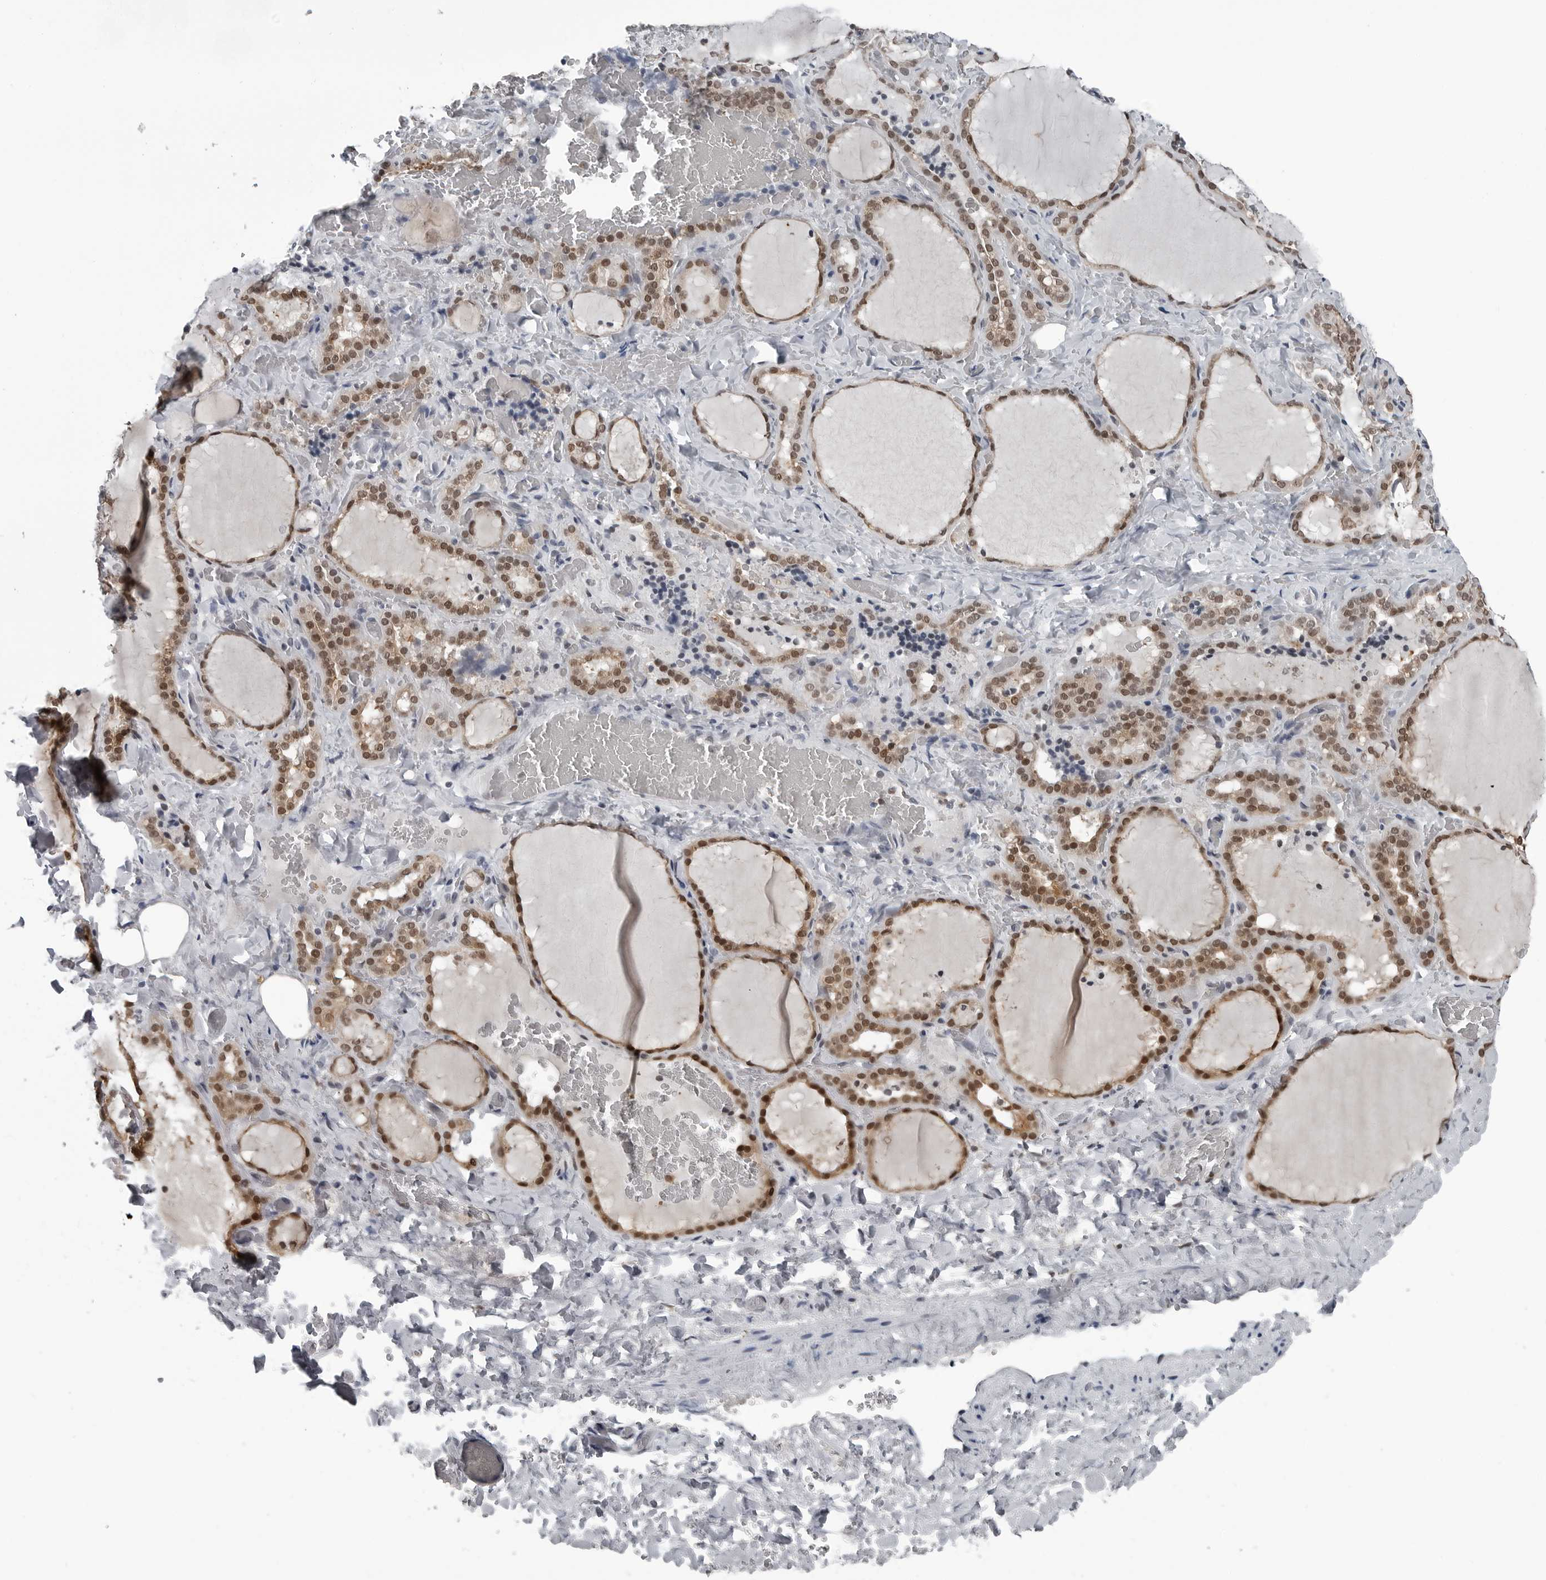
{"staining": {"intensity": "moderate", "quantity": ">75%", "location": "cytoplasmic/membranous,nuclear"}, "tissue": "thyroid gland", "cell_type": "Glandular cells", "image_type": "normal", "snomed": [{"axis": "morphology", "description": "Normal tissue, NOS"}, {"axis": "topography", "description": "Thyroid gland"}], "caption": "The micrograph demonstrates a brown stain indicating the presence of a protein in the cytoplasmic/membranous,nuclear of glandular cells in thyroid gland.", "gene": "AKR1A1", "patient": {"sex": "female", "age": 22}}